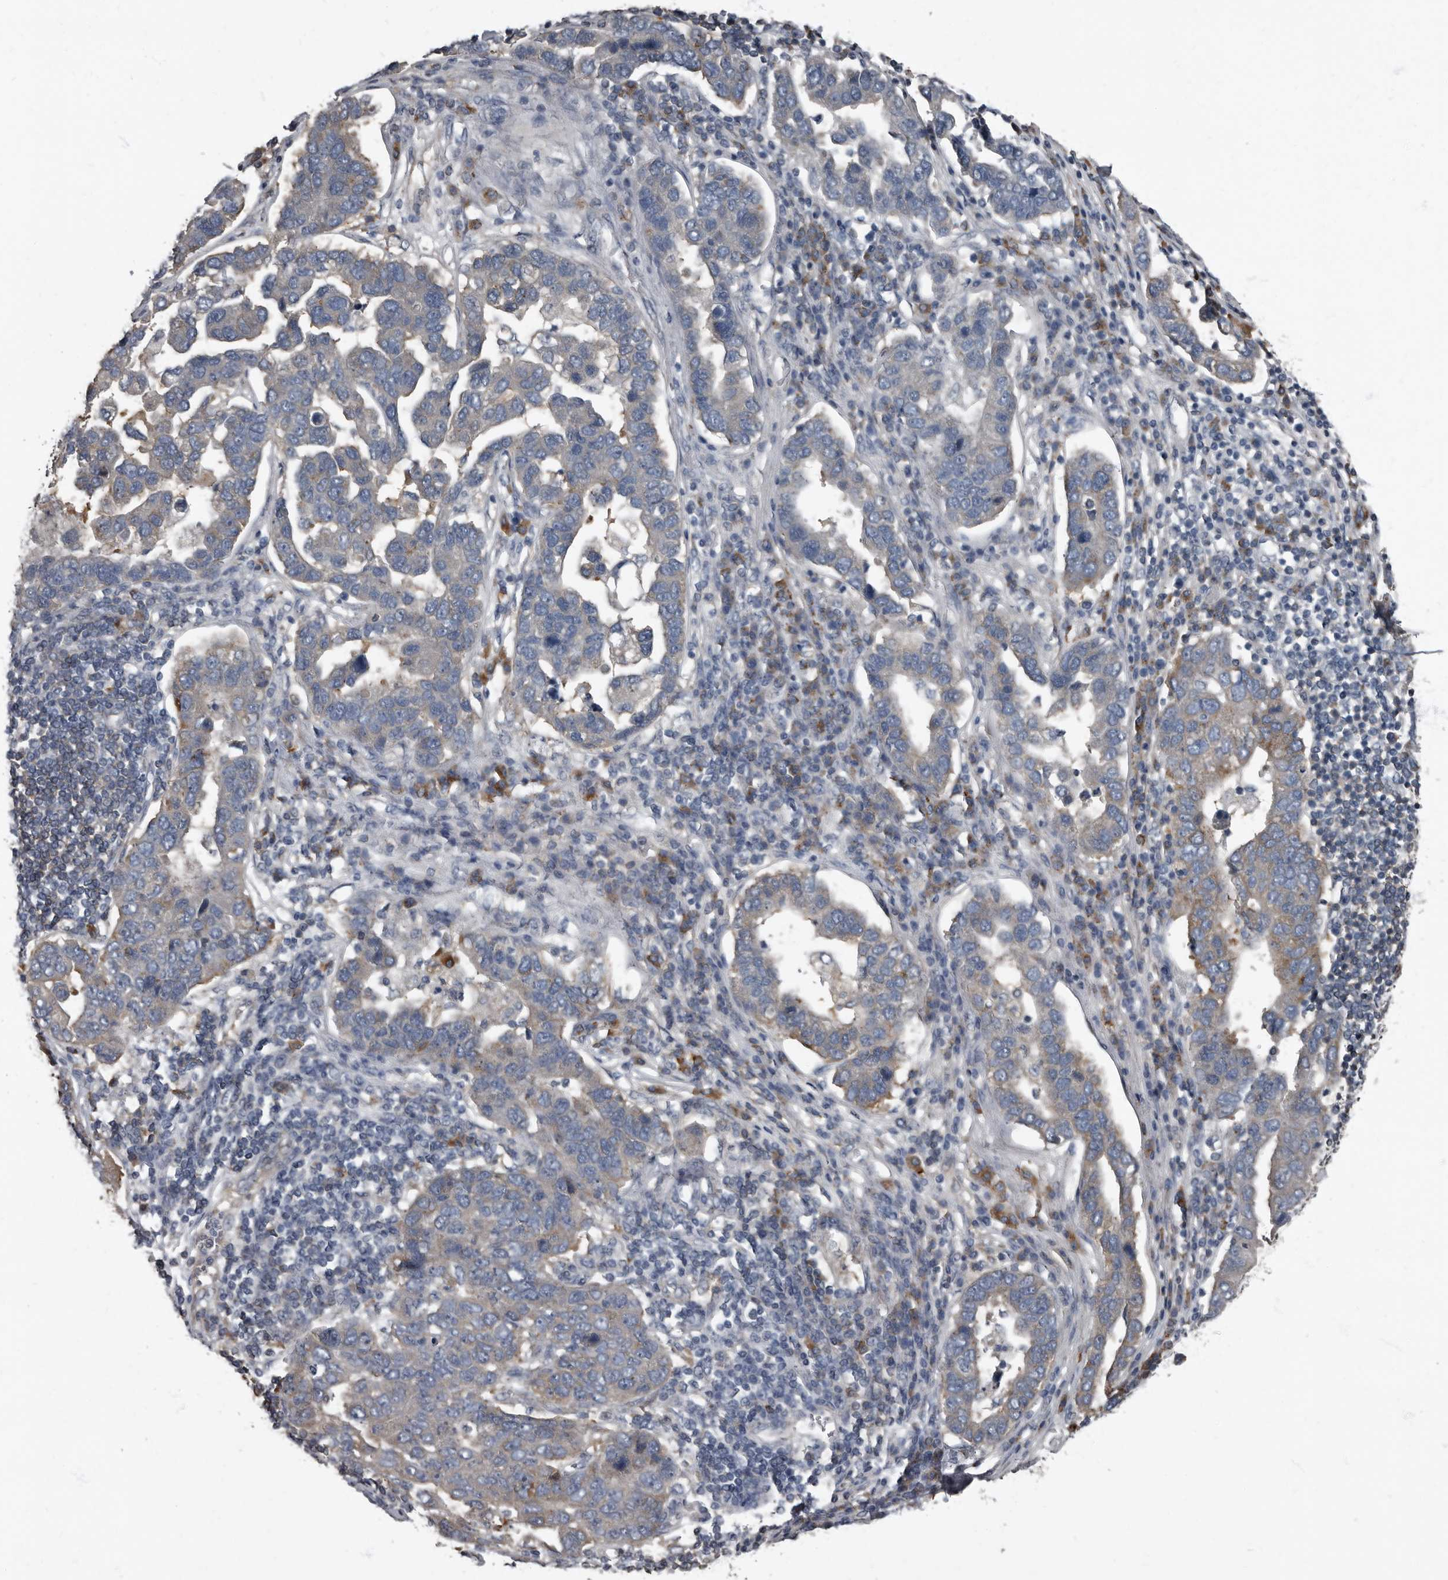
{"staining": {"intensity": "weak", "quantity": "<25%", "location": "cytoplasmic/membranous"}, "tissue": "pancreatic cancer", "cell_type": "Tumor cells", "image_type": "cancer", "snomed": [{"axis": "morphology", "description": "Adenocarcinoma, NOS"}, {"axis": "topography", "description": "Pancreas"}], "caption": "Tumor cells are negative for protein expression in human adenocarcinoma (pancreatic).", "gene": "TPD52L1", "patient": {"sex": "female", "age": 61}}